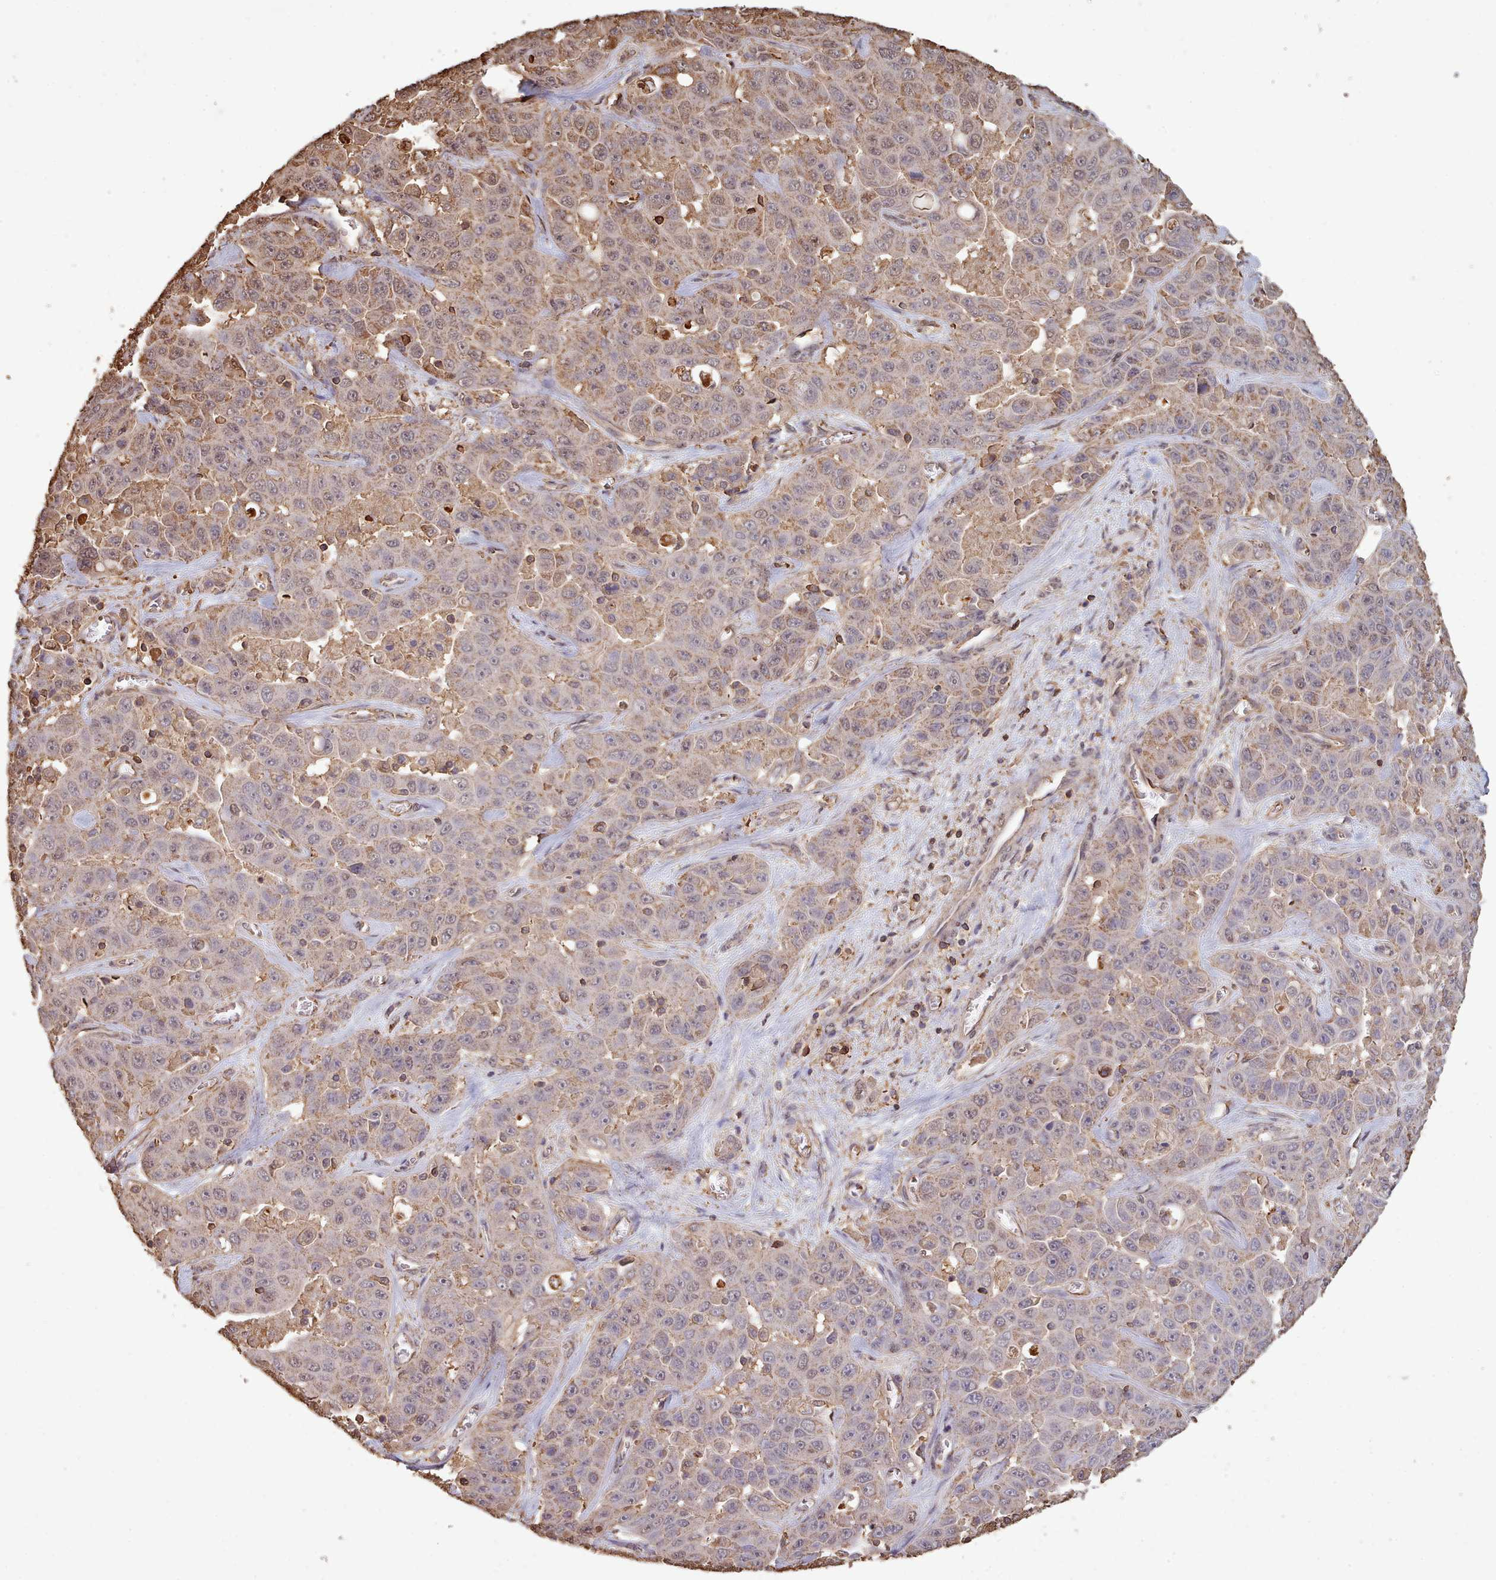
{"staining": {"intensity": "weak", "quantity": "25%-75%", "location": "cytoplasmic/membranous"}, "tissue": "liver cancer", "cell_type": "Tumor cells", "image_type": "cancer", "snomed": [{"axis": "morphology", "description": "Cholangiocarcinoma"}, {"axis": "topography", "description": "Liver"}], "caption": "Immunohistochemical staining of human liver cancer (cholangiocarcinoma) displays low levels of weak cytoplasmic/membranous protein staining in approximately 25%-75% of tumor cells. Immunohistochemistry stains the protein in brown and the nuclei are stained blue.", "gene": "METRN", "patient": {"sex": "female", "age": 52}}